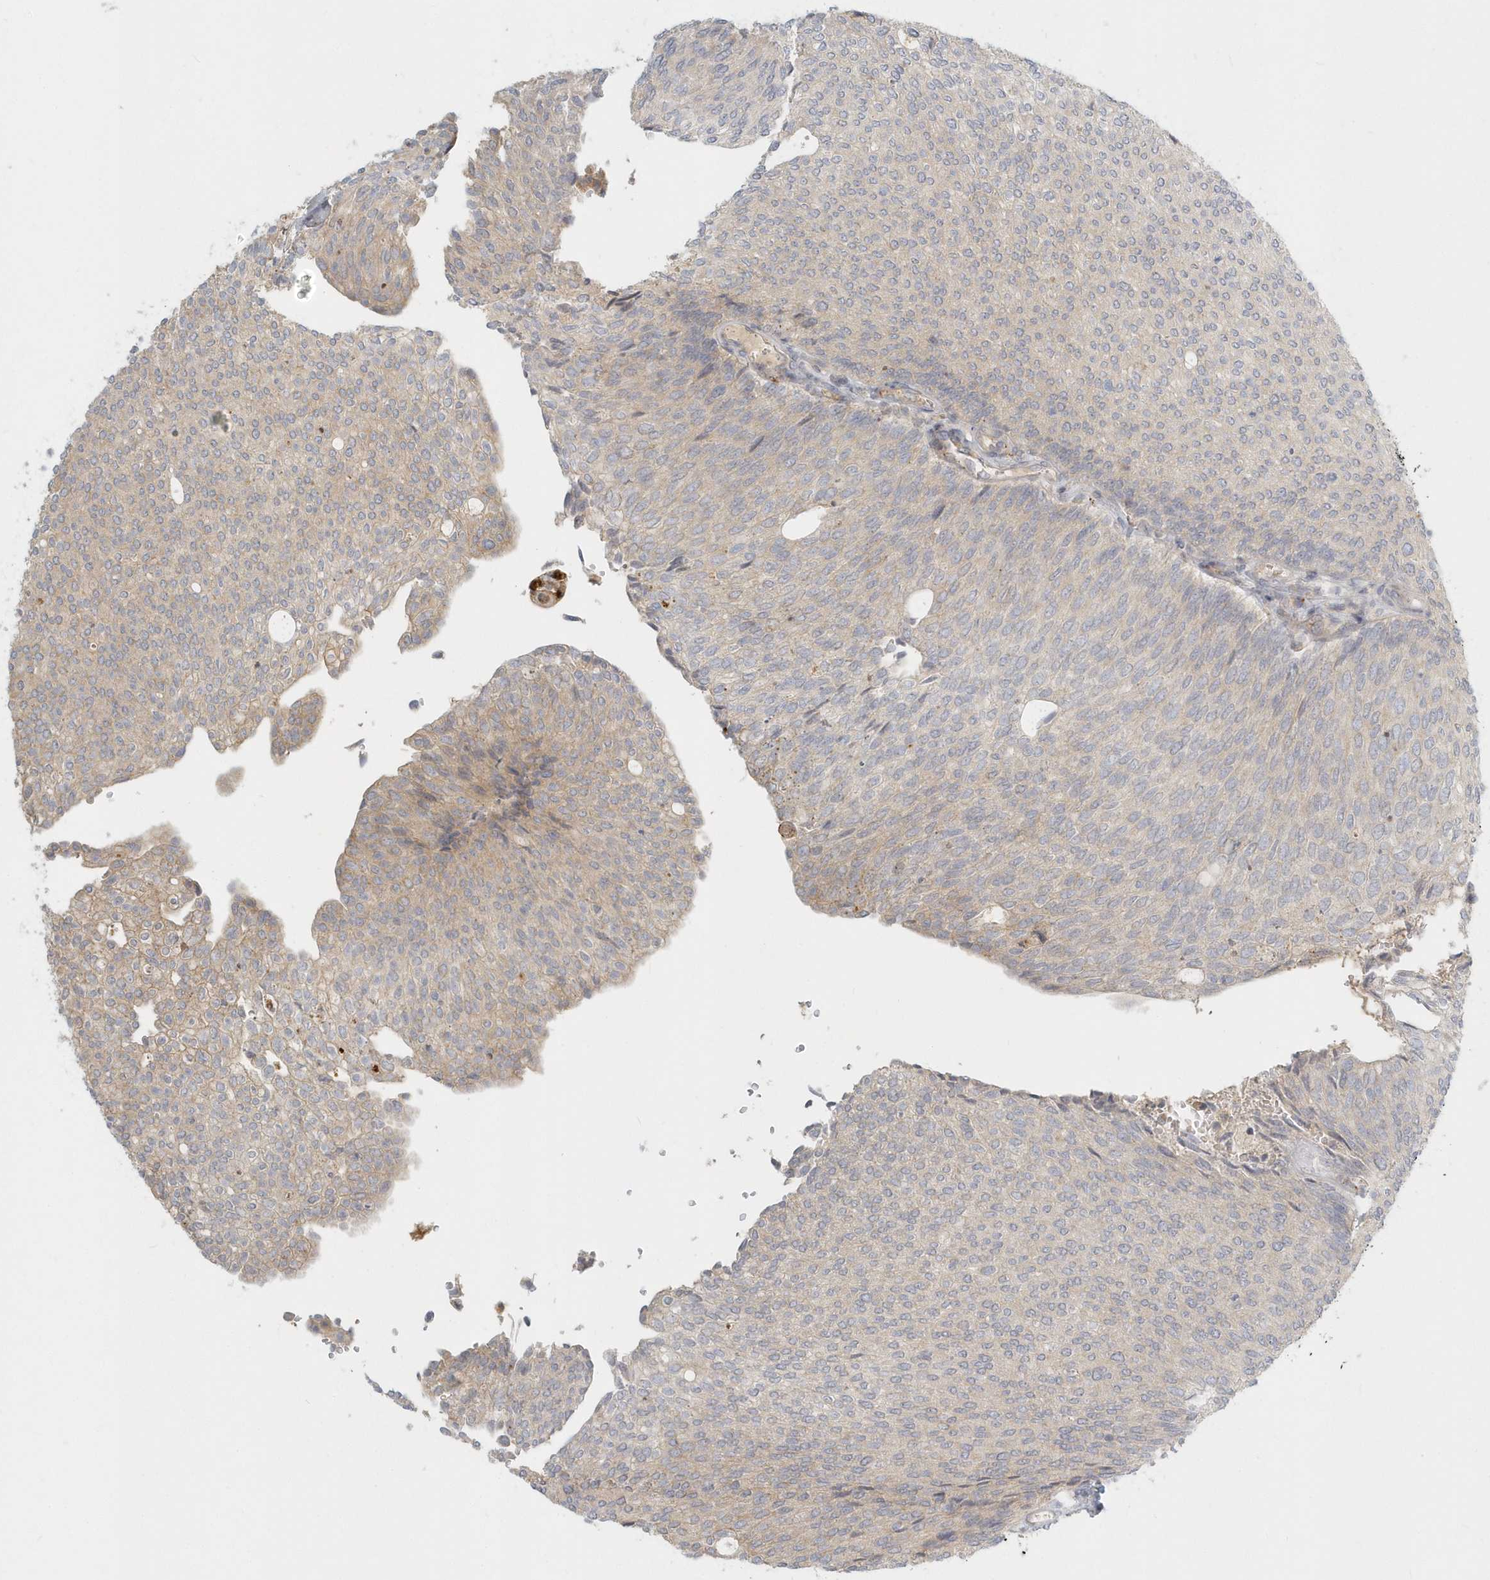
{"staining": {"intensity": "weak", "quantity": "<25%", "location": "cytoplasmic/membranous"}, "tissue": "urothelial cancer", "cell_type": "Tumor cells", "image_type": "cancer", "snomed": [{"axis": "morphology", "description": "Urothelial carcinoma, Low grade"}, {"axis": "topography", "description": "Urinary bladder"}], "caption": "Tumor cells are negative for protein expression in human urothelial carcinoma (low-grade).", "gene": "NAPB", "patient": {"sex": "female", "age": 79}}